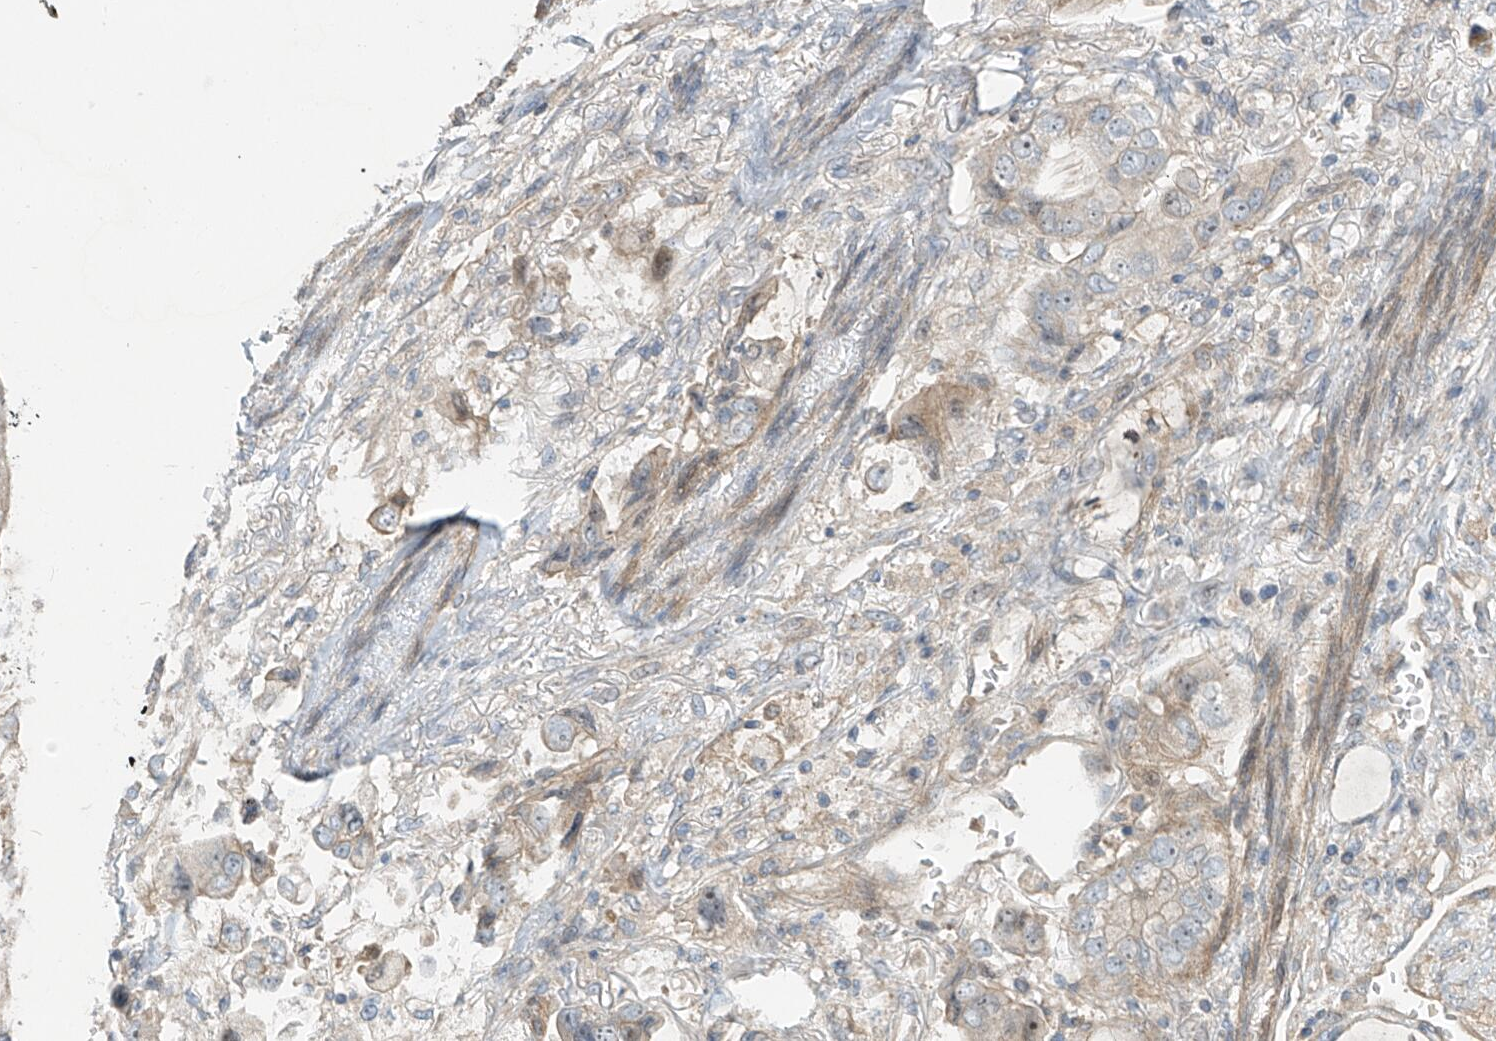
{"staining": {"intensity": "weak", "quantity": "<25%", "location": "cytoplasmic/membranous"}, "tissue": "stomach cancer", "cell_type": "Tumor cells", "image_type": "cancer", "snomed": [{"axis": "morphology", "description": "Adenocarcinoma, NOS"}, {"axis": "topography", "description": "Stomach"}], "caption": "Immunohistochemistry (IHC) histopathology image of neoplastic tissue: stomach cancer stained with DAB displays no significant protein staining in tumor cells.", "gene": "ENTR1", "patient": {"sex": "male", "age": 62}}